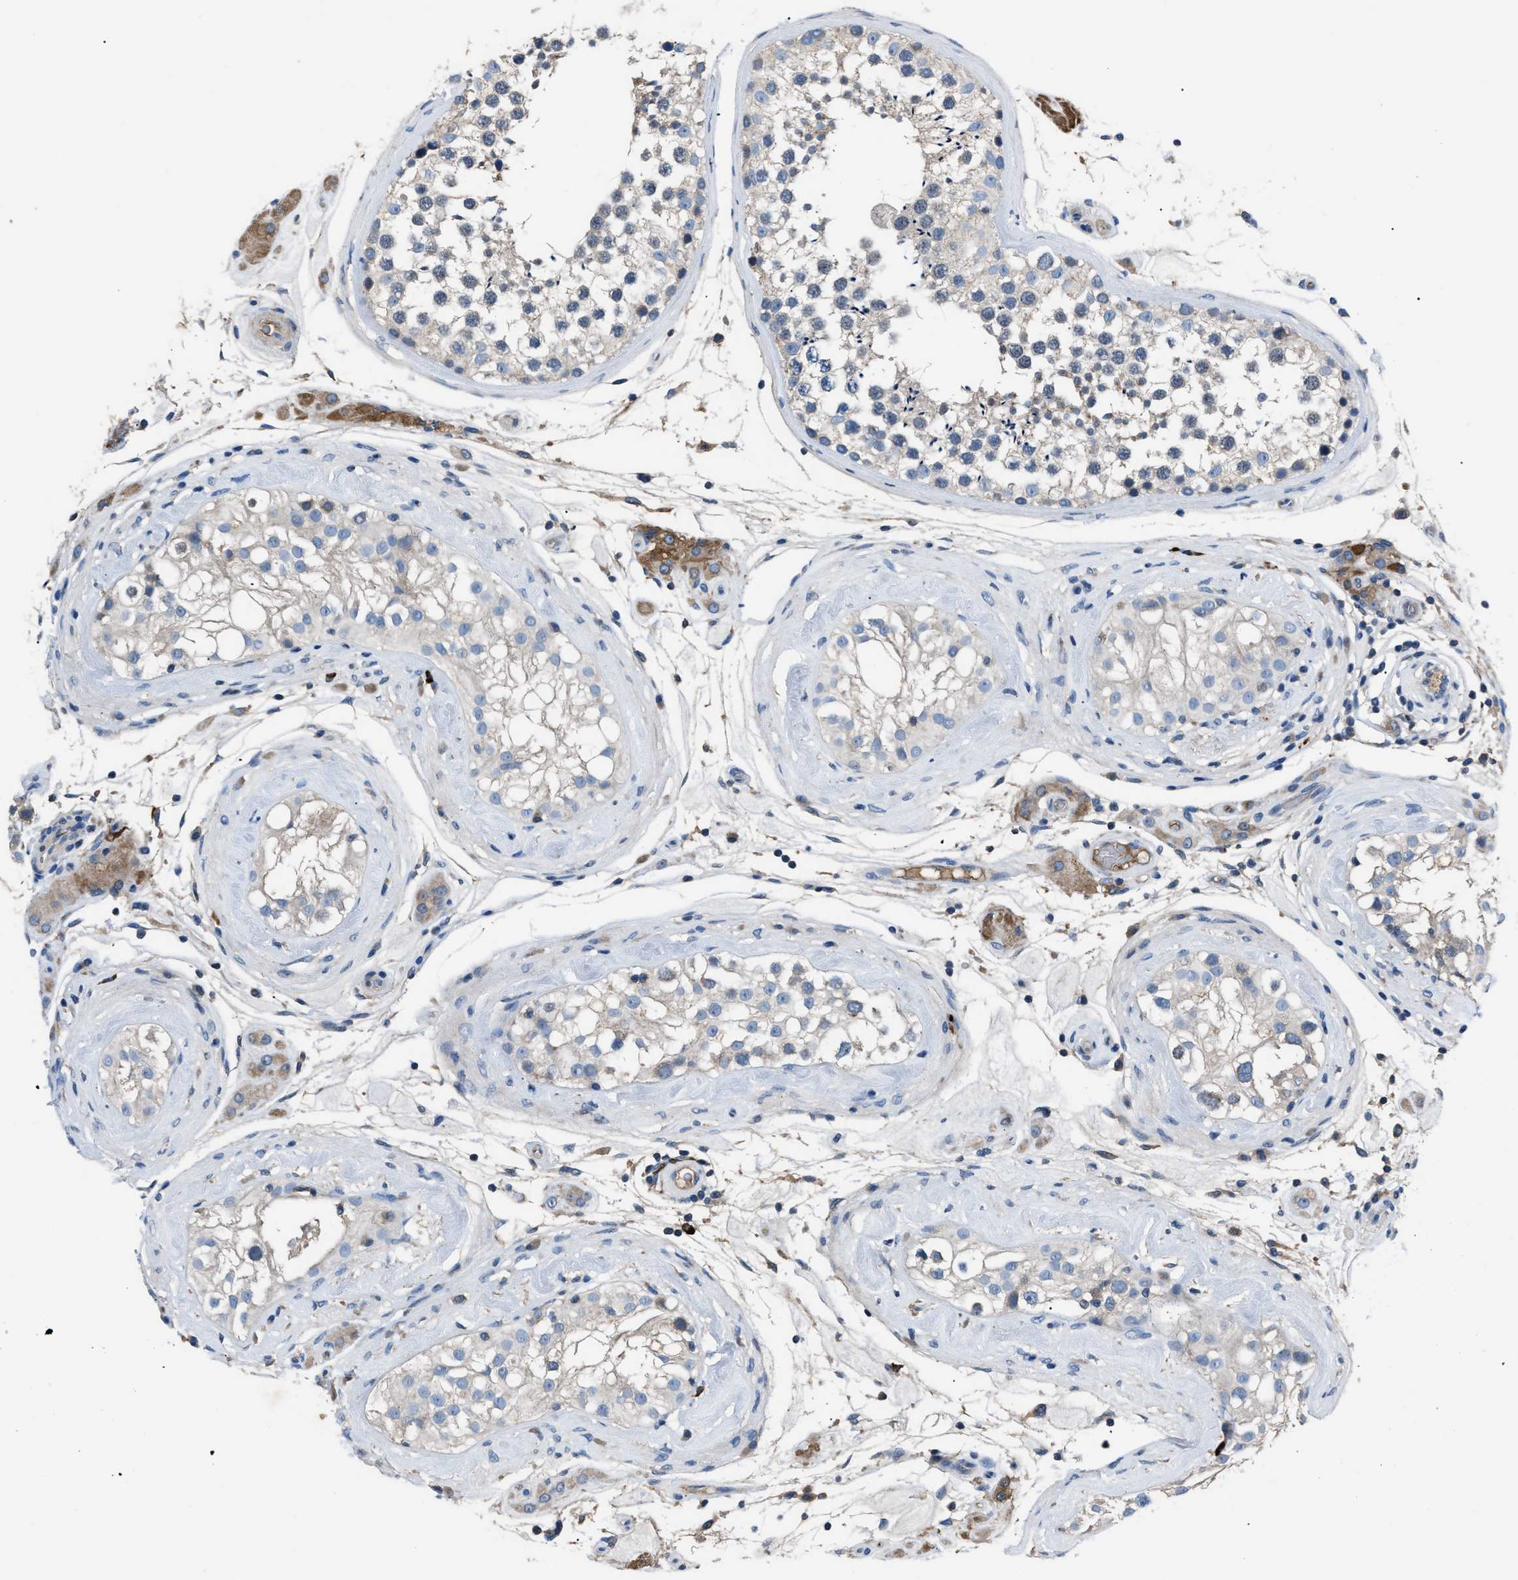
{"staining": {"intensity": "negative", "quantity": "none", "location": "none"}, "tissue": "testis", "cell_type": "Cells in seminiferous ducts", "image_type": "normal", "snomed": [{"axis": "morphology", "description": "Normal tissue, NOS"}, {"axis": "topography", "description": "Testis"}], "caption": "Testis stained for a protein using immunohistochemistry reveals no positivity cells in seminiferous ducts.", "gene": "SGCZ", "patient": {"sex": "male", "age": 46}}